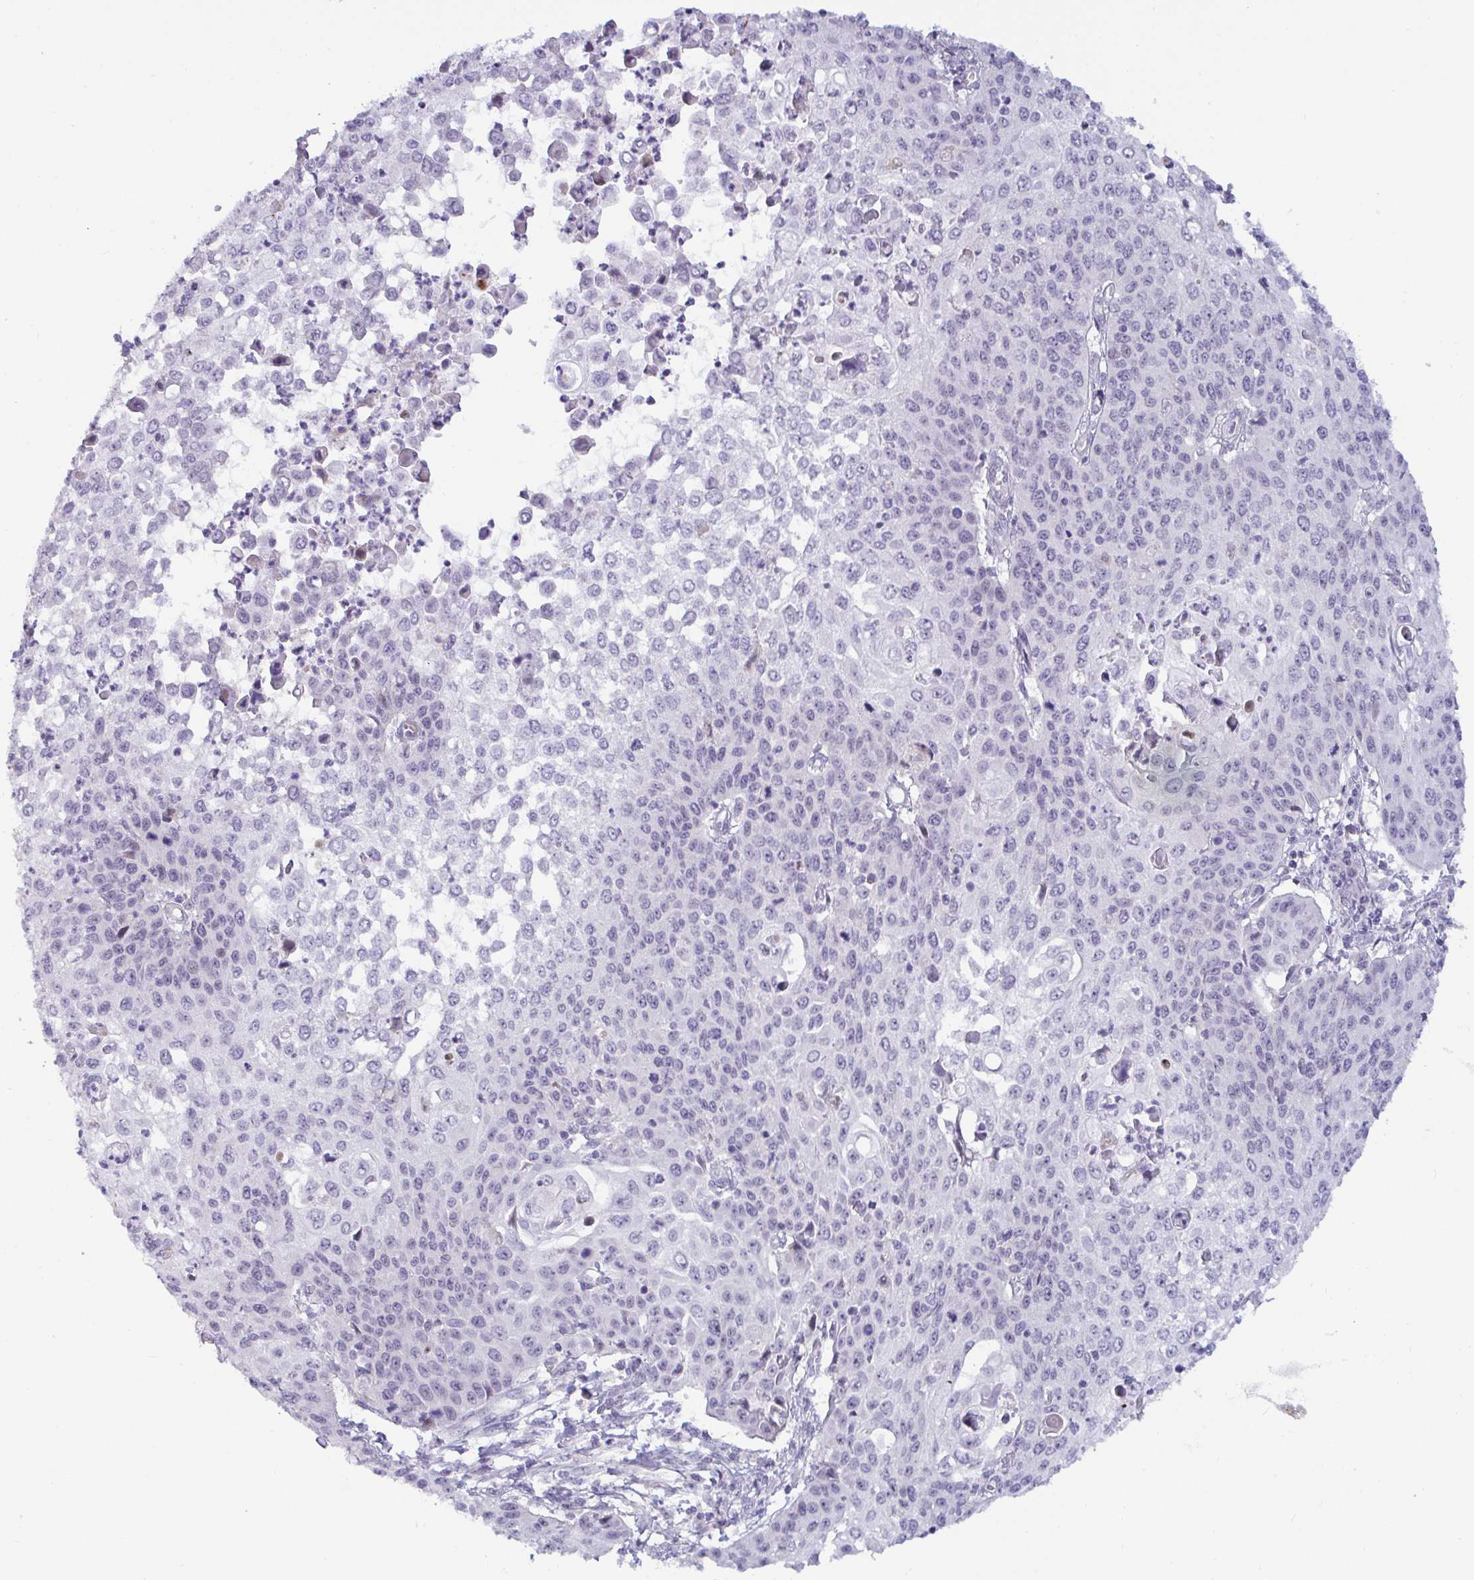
{"staining": {"intensity": "negative", "quantity": "none", "location": "none"}, "tissue": "cervical cancer", "cell_type": "Tumor cells", "image_type": "cancer", "snomed": [{"axis": "morphology", "description": "Squamous cell carcinoma, NOS"}, {"axis": "topography", "description": "Cervix"}], "caption": "A high-resolution histopathology image shows IHC staining of cervical cancer, which exhibits no significant staining in tumor cells.", "gene": "GSTM1", "patient": {"sex": "female", "age": 65}}